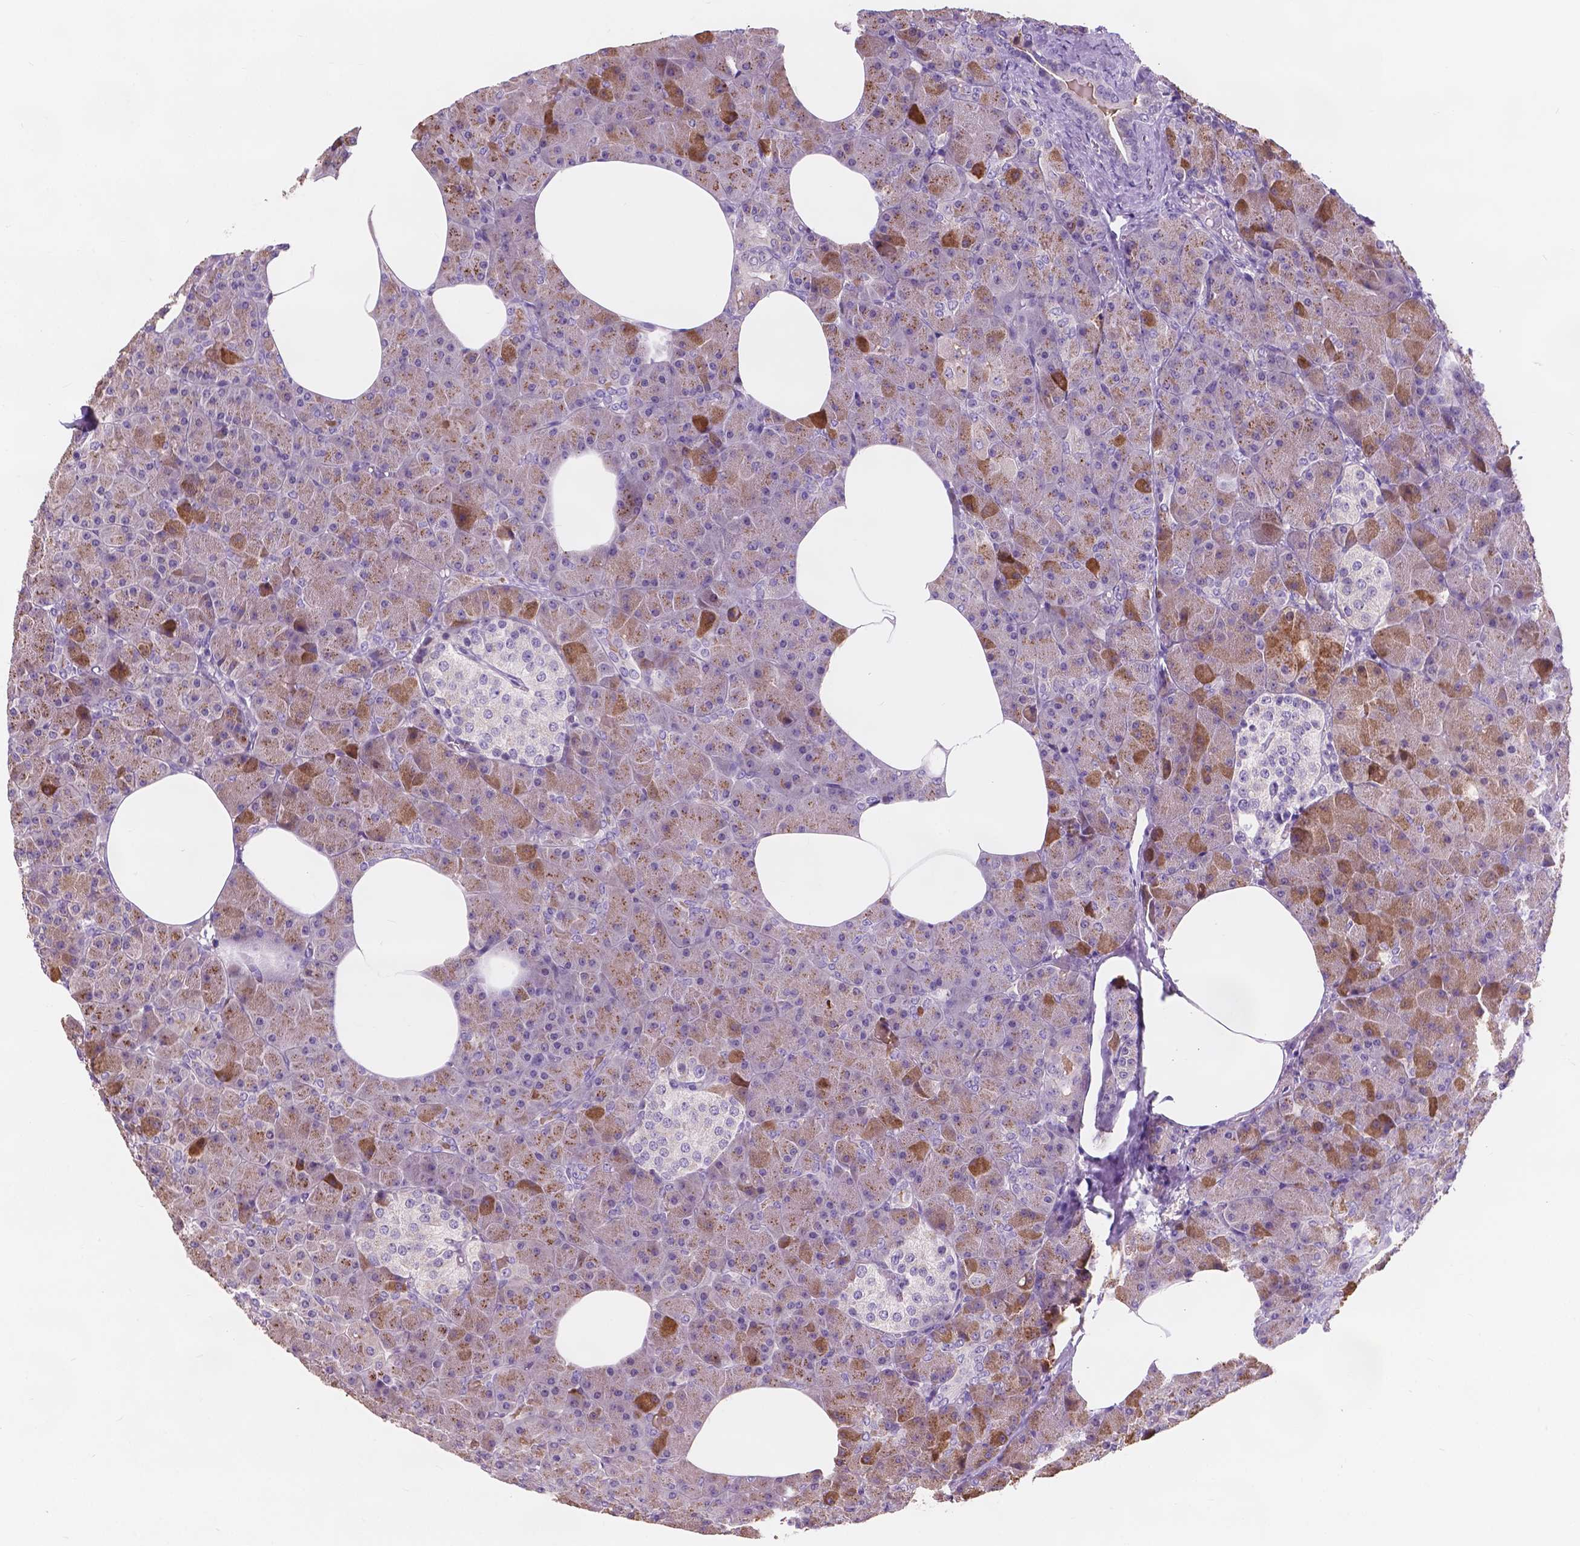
{"staining": {"intensity": "moderate", "quantity": "25%-75%", "location": "cytoplasmic/membranous"}, "tissue": "pancreas", "cell_type": "Exocrine glandular cells", "image_type": "normal", "snomed": [{"axis": "morphology", "description": "Normal tissue, NOS"}, {"axis": "topography", "description": "Pancreas"}], "caption": "Pancreas stained with DAB immunohistochemistry (IHC) exhibits medium levels of moderate cytoplasmic/membranous staining in about 25%-75% of exocrine glandular cells.", "gene": "IREB2", "patient": {"sex": "female", "age": 45}}